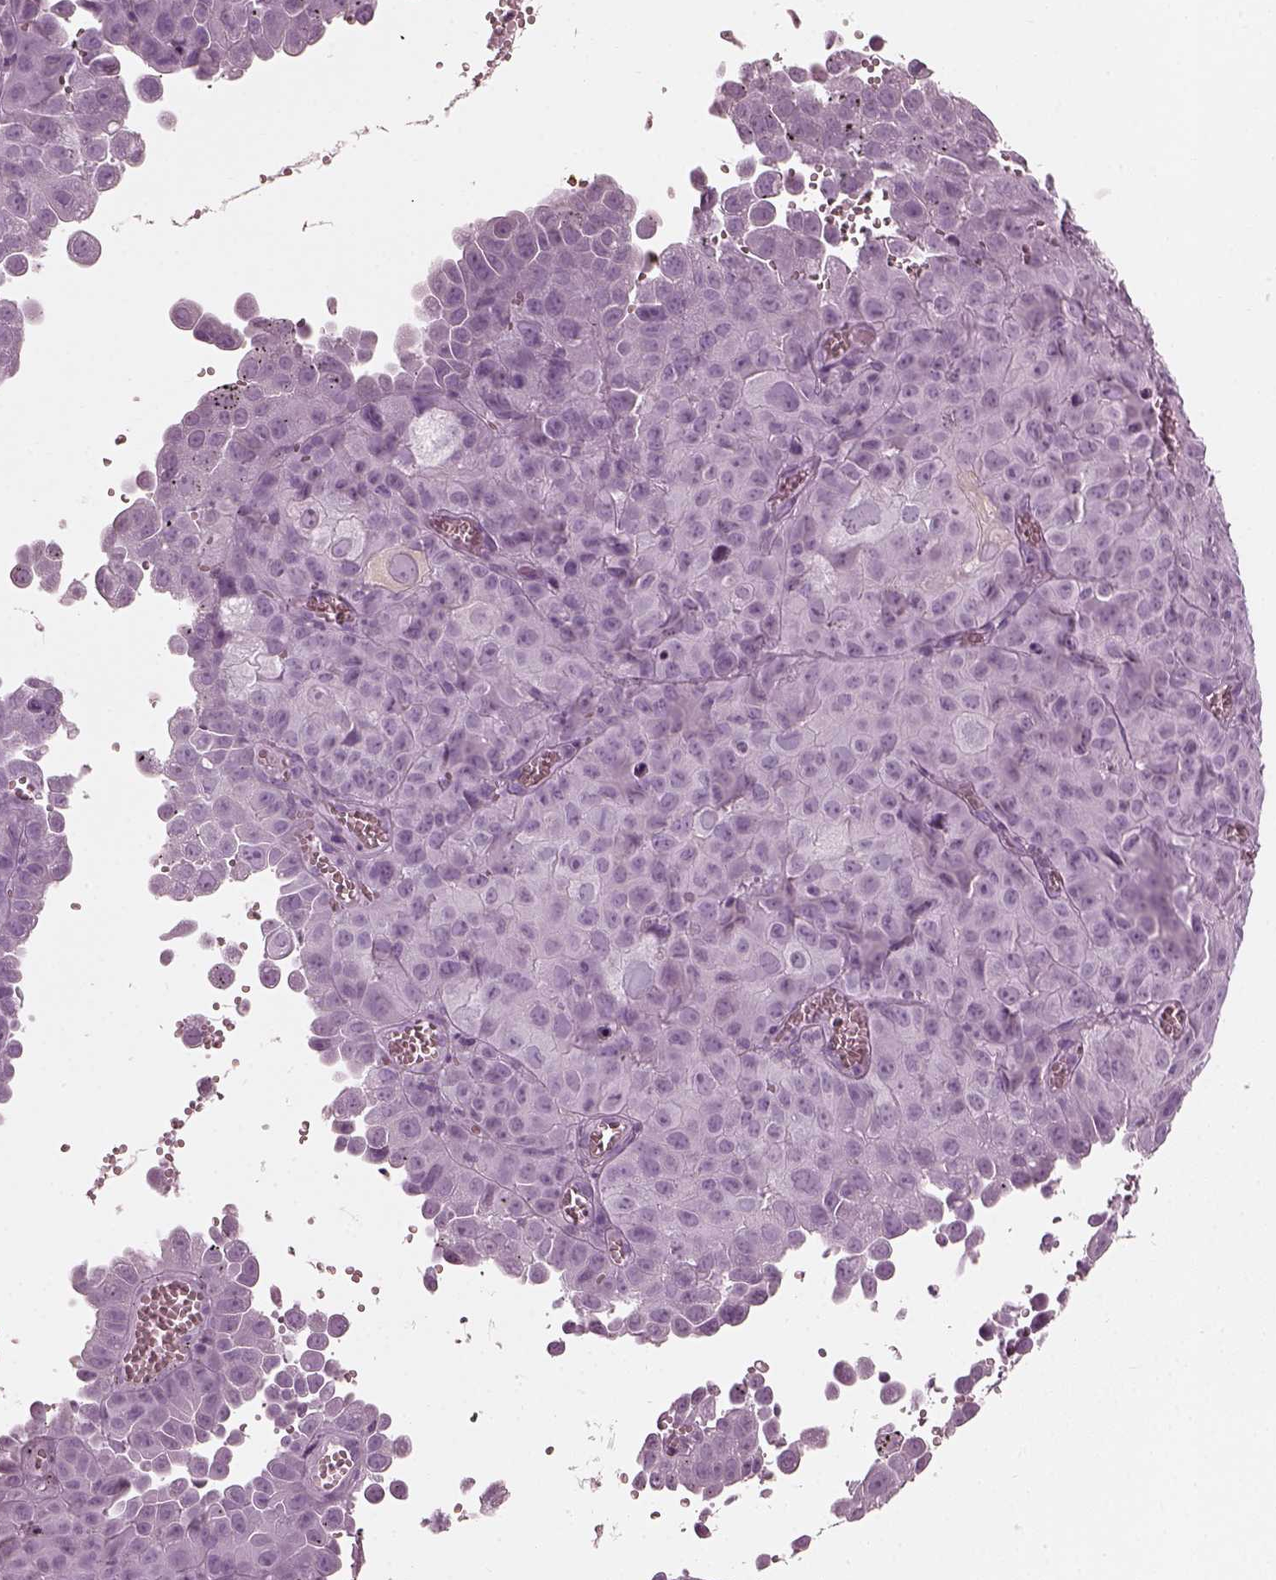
{"staining": {"intensity": "negative", "quantity": "none", "location": "none"}, "tissue": "cervical cancer", "cell_type": "Tumor cells", "image_type": "cancer", "snomed": [{"axis": "morphology", "description": "Squamous cell carcinoma, NOS"}, {"axis": "topography", "description": "Cervix"}], "caption": "IHC photomicrograph of human squamous cell carcinoma (cervical) stained for a protein (brown), which demonstrates no positivity in tumor cells.", "gene": "TCHHL1", "patient": {"sex": "female", "age": 55}}